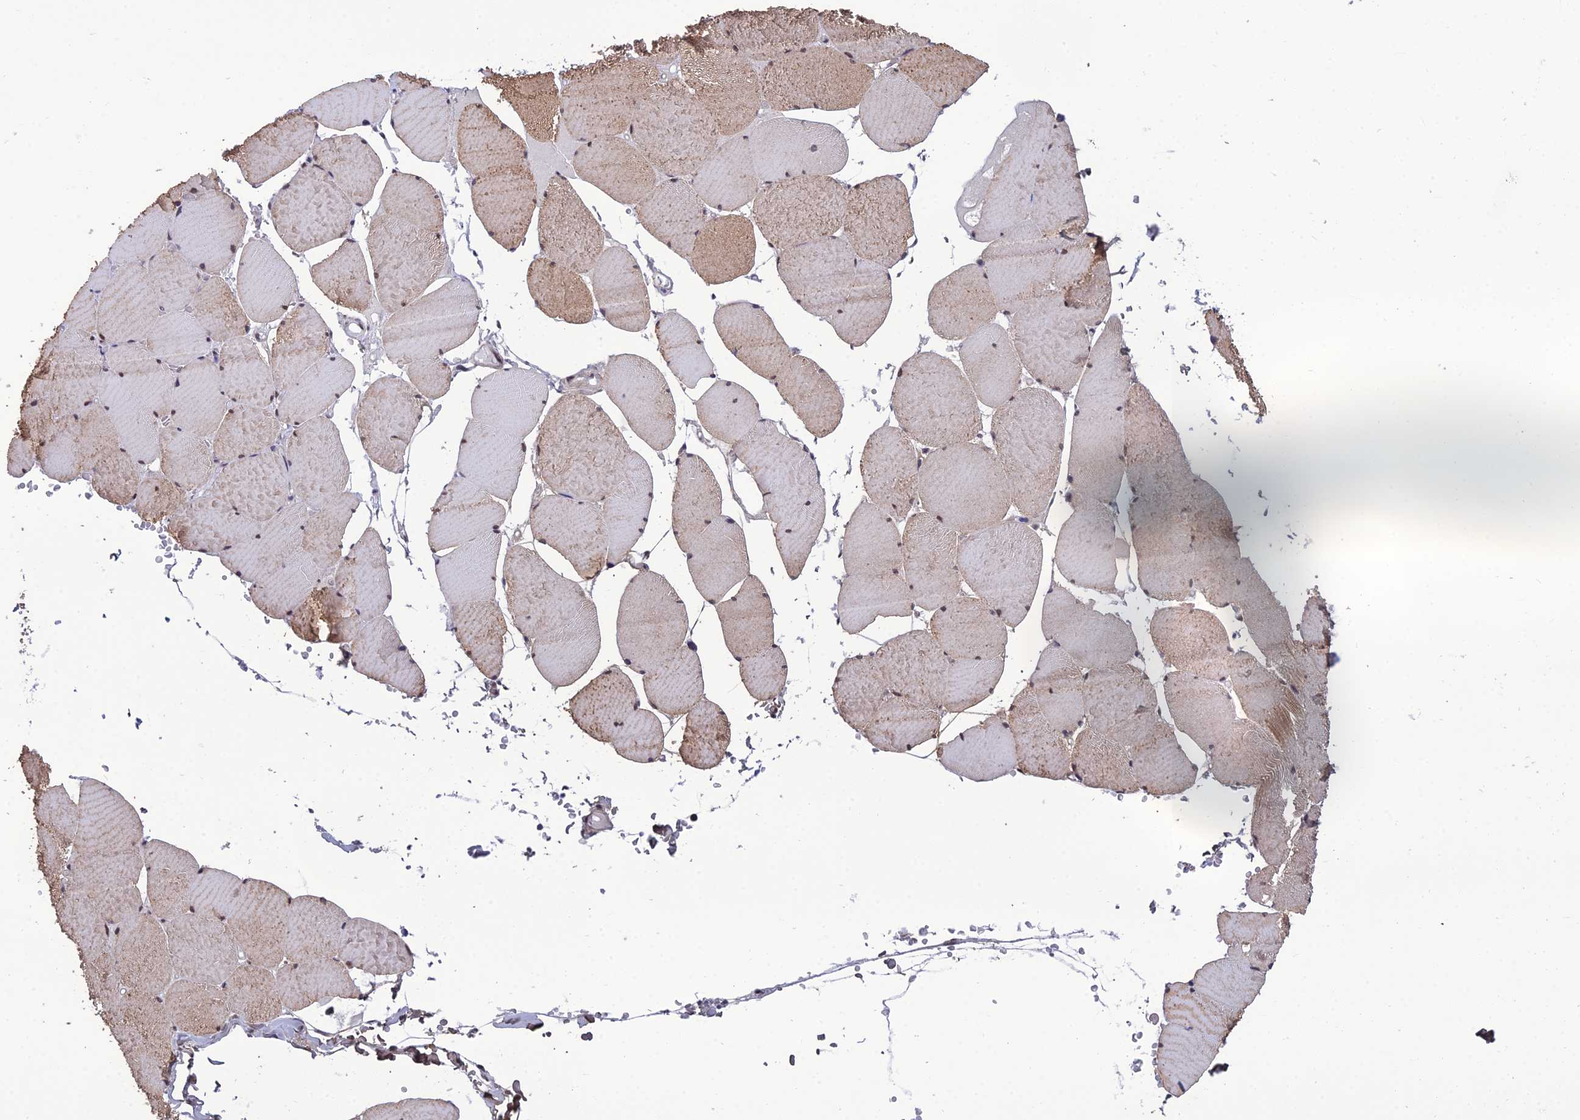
{"staining": {"intensity": "moderate", "quantity": "<25%", "location": "cytoplasmic/membranous,nuclear"}, "tissue": "skeletal muscle", "cell_type": "Myocytes", "image_type": "normal", "snomed": [{"axis": "morphology", "description": "Normal tissue, NOS"}, {"axis": "topography", "description": "Skeletal muscle"}, {"axis": "topography", "description": "Head-Neck"}], "caption": "Immunohistochemical staining of benign human skeletal muscle exhibits moderate cytoplasmic/membranous,nuclear protein expression in approximately <25% of myocytes.", "gene": "RSRC1", "patient": {"sex": "male", "age": 66}}